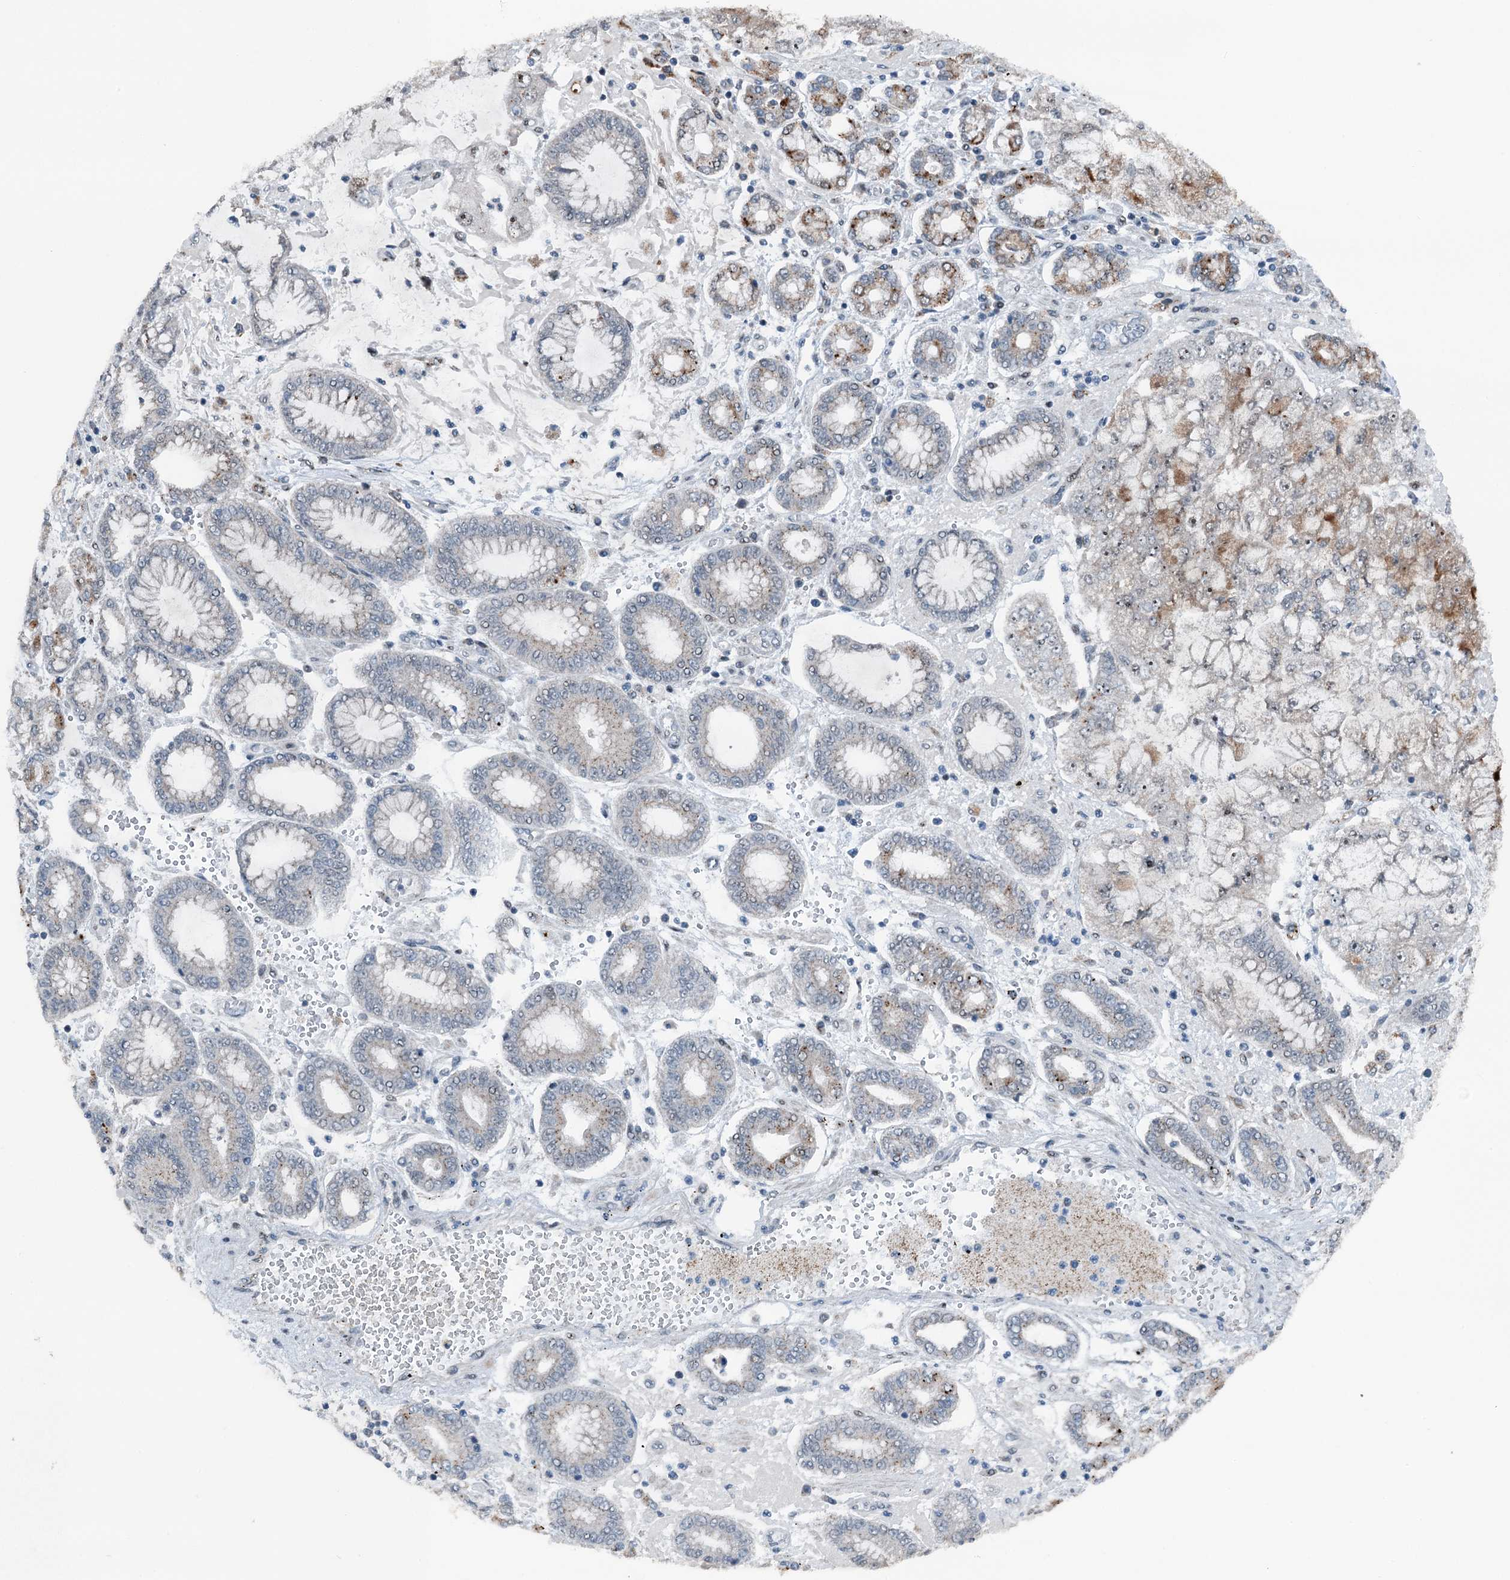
{"staining": {"intensity": "negative", "quantity": "none", "location": "none"}, "tissue": "stomach cancer", "cell_type": "Tumor cells", "image_type": "cancer", "snomed": [{"axis": "morphology", "description": "Adenocarcinoma, NOS"}, {"axis": "topography", "description": "Stomach"}], "caption": "A photomicrograph of stomach cancer stained for a protein demonstrates no brown staining in tumor cells.", "gene": "BMERB1", "patient": {"sex": "male", "age": 76}}